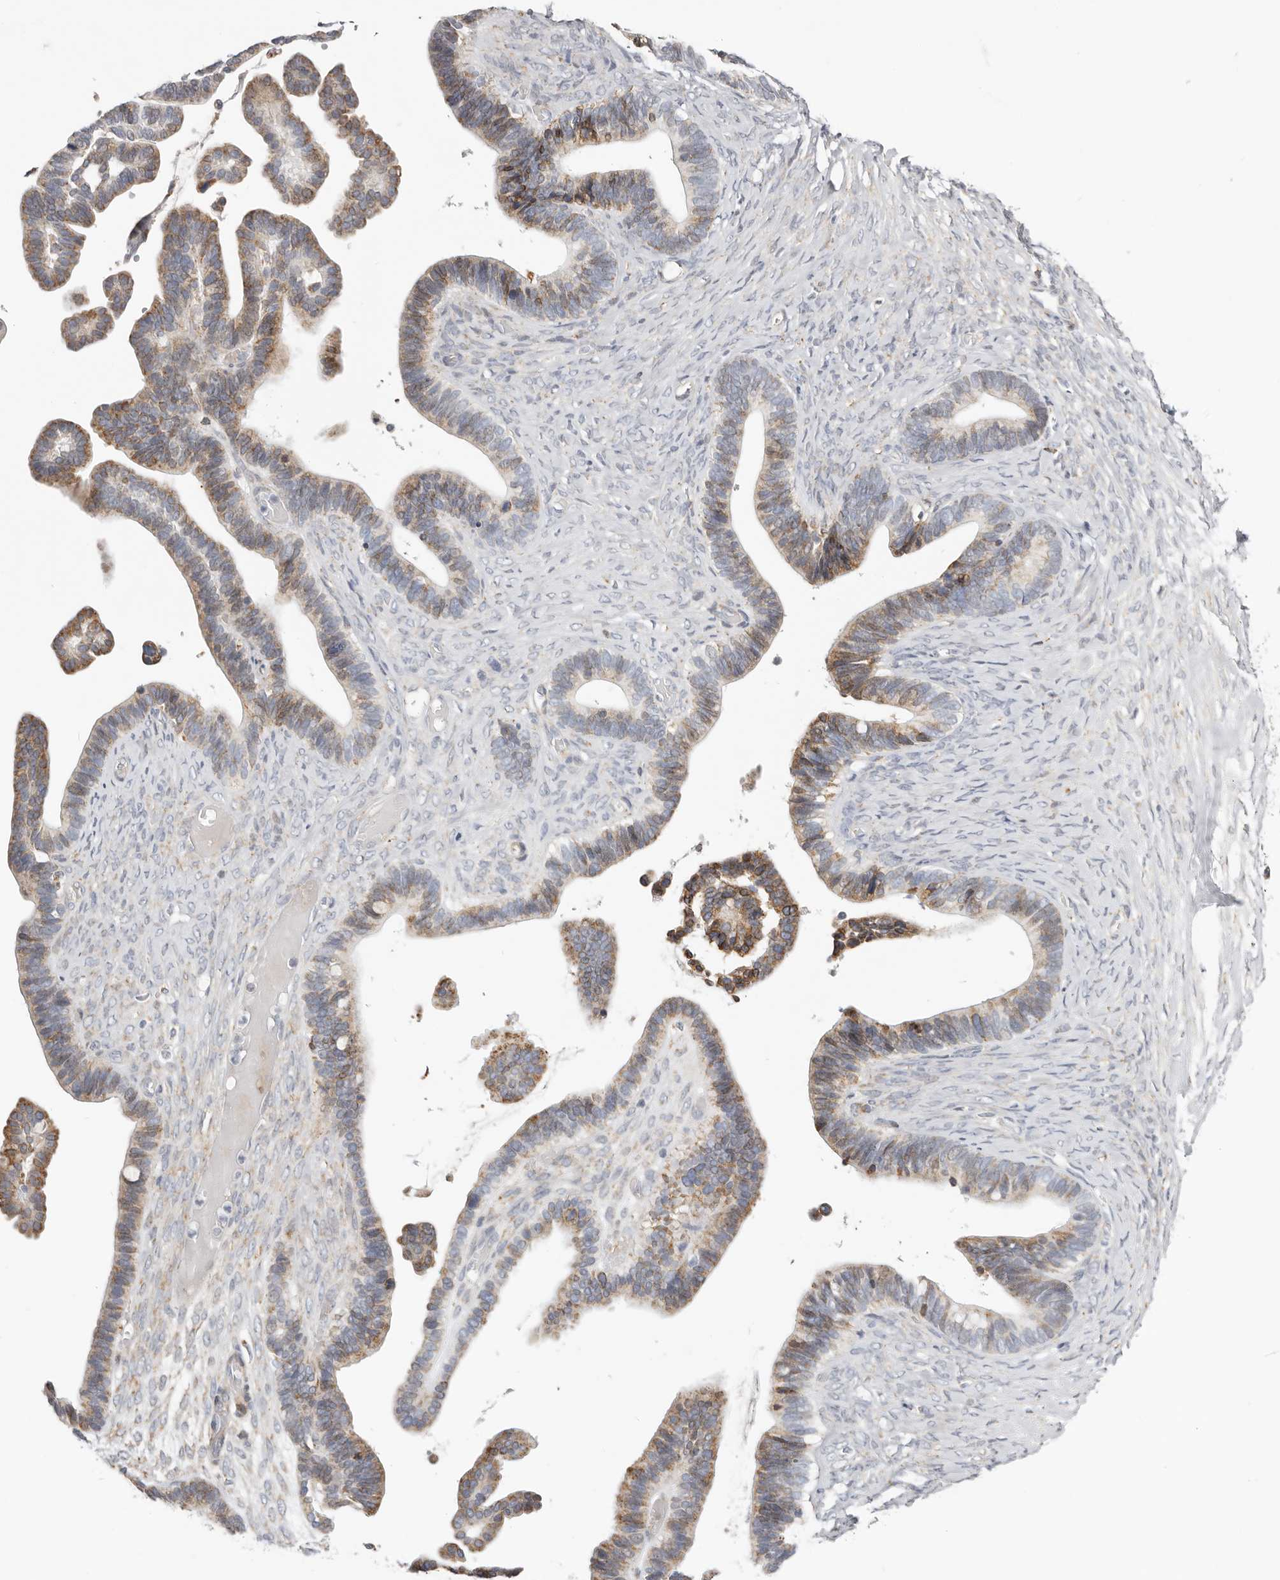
{"staining": {"intensity": "moderate", "quantity": "25%-75%", "location": "cytoplasmic/membranous"}, "tissue": "ovarian cancer", "cell_type": "Tumor cells", "image_type": "cancer", "snomed": [{"axis": "morphology", "description": "Cystadenocarcinoma, serous, NOS"}, {"axis": "topography", "description": "Ovary"}], "caption": "A micrograph showing moderate cytoplasmic/membranous positivity in approximately 25%-75% of tumor cells in ovarian cancer (serous cystadenocarcinoma), as visualized by brown immunohistochemical staining.", "gene": "IL32", "patient": {"sex": "female", "age": 56}}